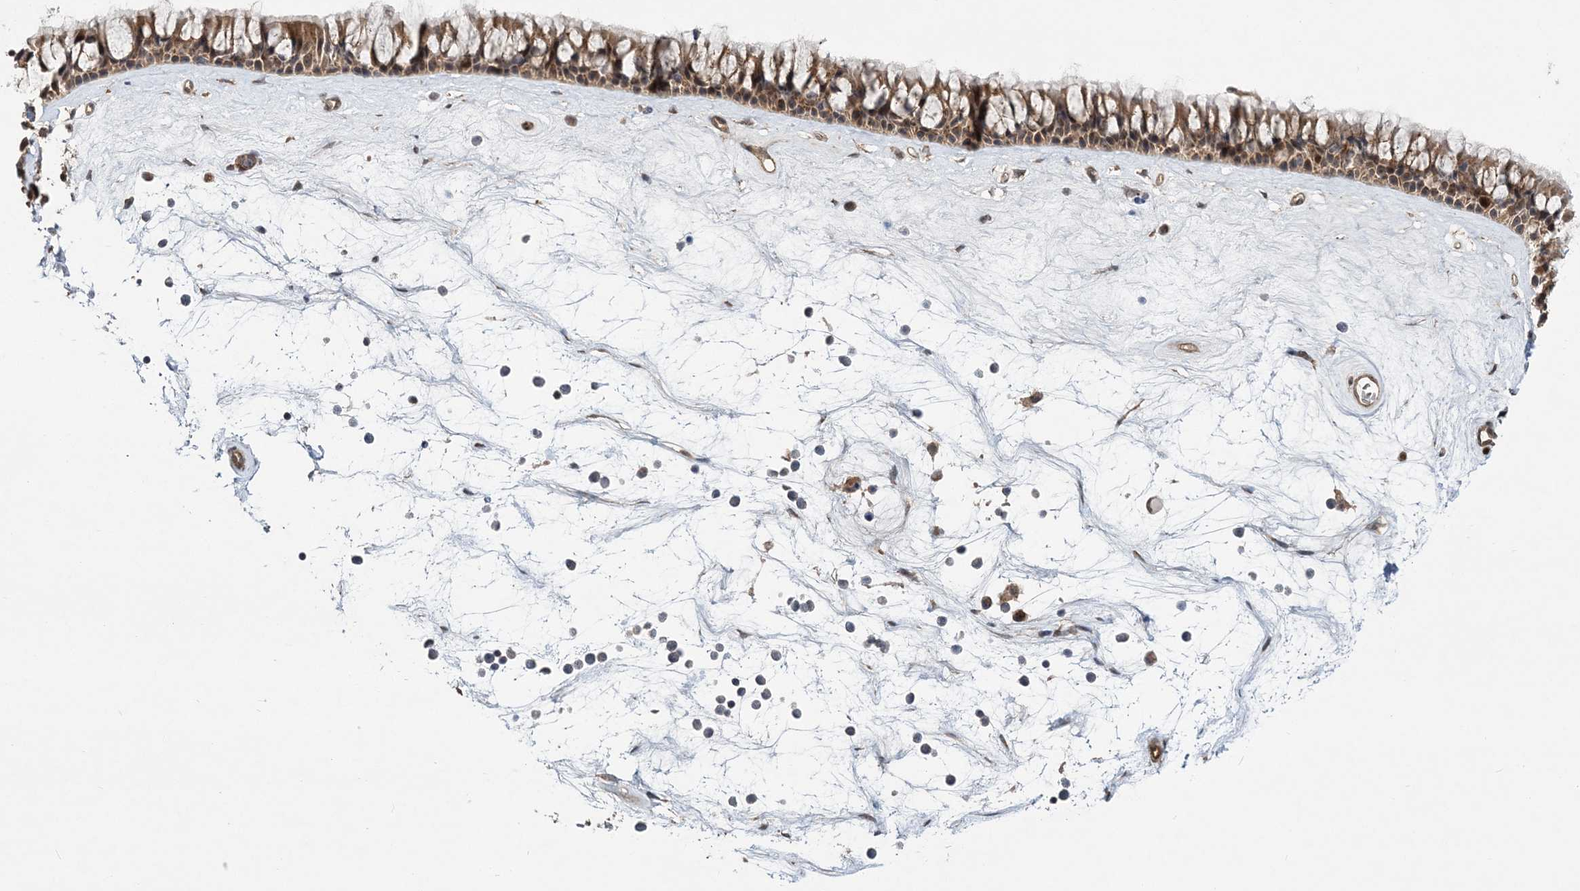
{"staining": {"intensity": "moderate", "quantity": ">75%", "location": "cytoplasmic/membranous"}, "tissue": "nasopharynx", "cell_type": "Respiratory epithelial cells", "image_type": "normal", "snomed": [{"axis": "morphology", "description": "Normal tissue, NOS"}, {"axis": "topography", "description": "Nasopharynx"}], "caption": "Moderate cytoplasmic/membranous protein positivity is identified in about >75% of respiratory epithelial cells in nasopharynx. (Brightfield microscopy of DAB IHC at high magnification).", "gene": "KIF4A", "patient": {"sex": "male", "age": 64}}